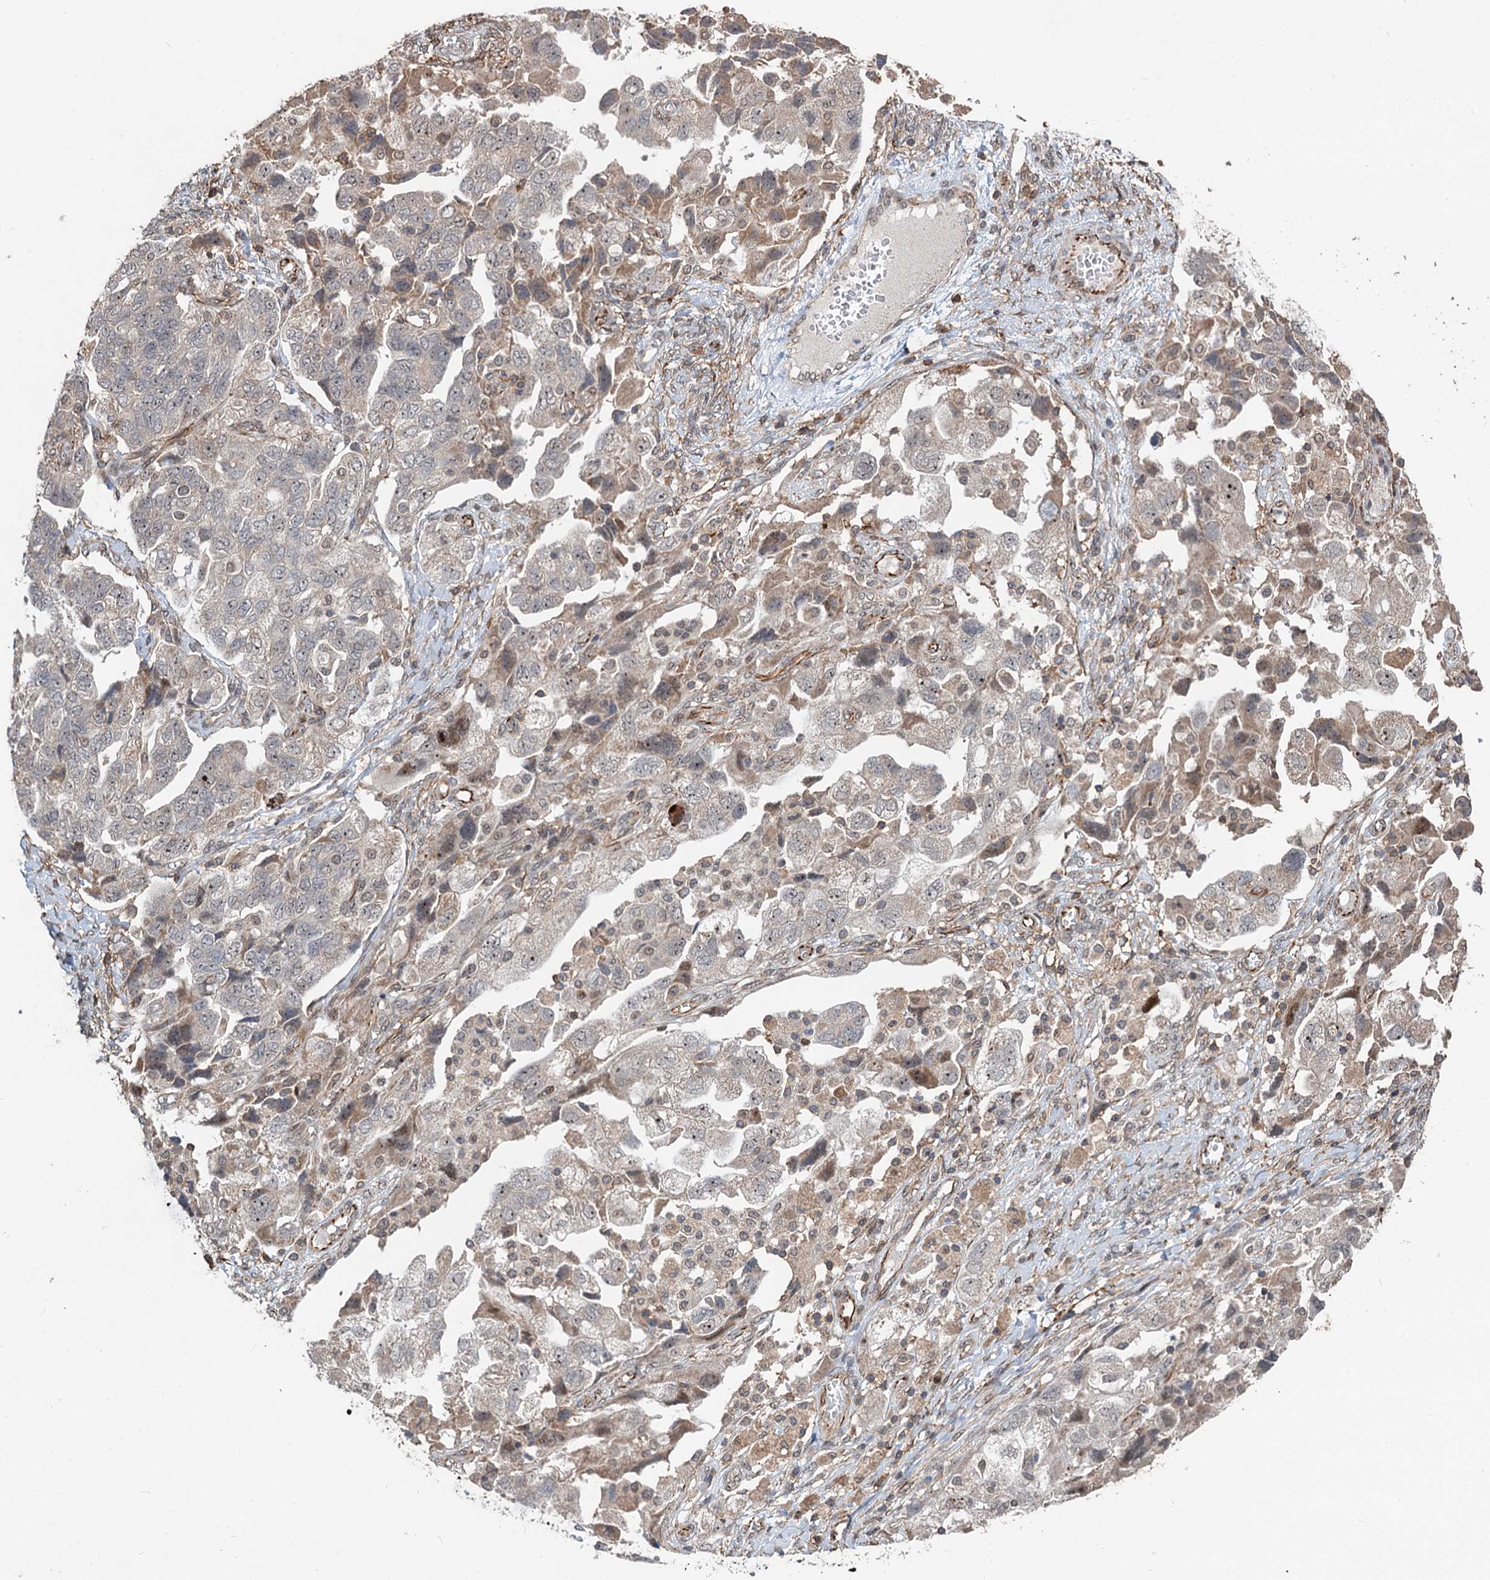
{"staining": {"intensity": "weak", "quantity": "<25%", "location": "nuclear"}, "tissue": "ovarian cancer", "cell_type": "Tumor cells", "image_type": "cancer", "snomed": [{"axis": "morphology", "description": "Carcinoma, NOS"}, {"axis": "morphology", "description": "Cystadenocarcinoma, serous, NOS"}, {"axis": "topography", "description": "Ovary"}], "caption": "Ovarian cancer was stained to show a protein in brown. There is no significant staining in tumor cells.", "gene": "TMA16", "patient": {"sex": "female", "age": 69}}